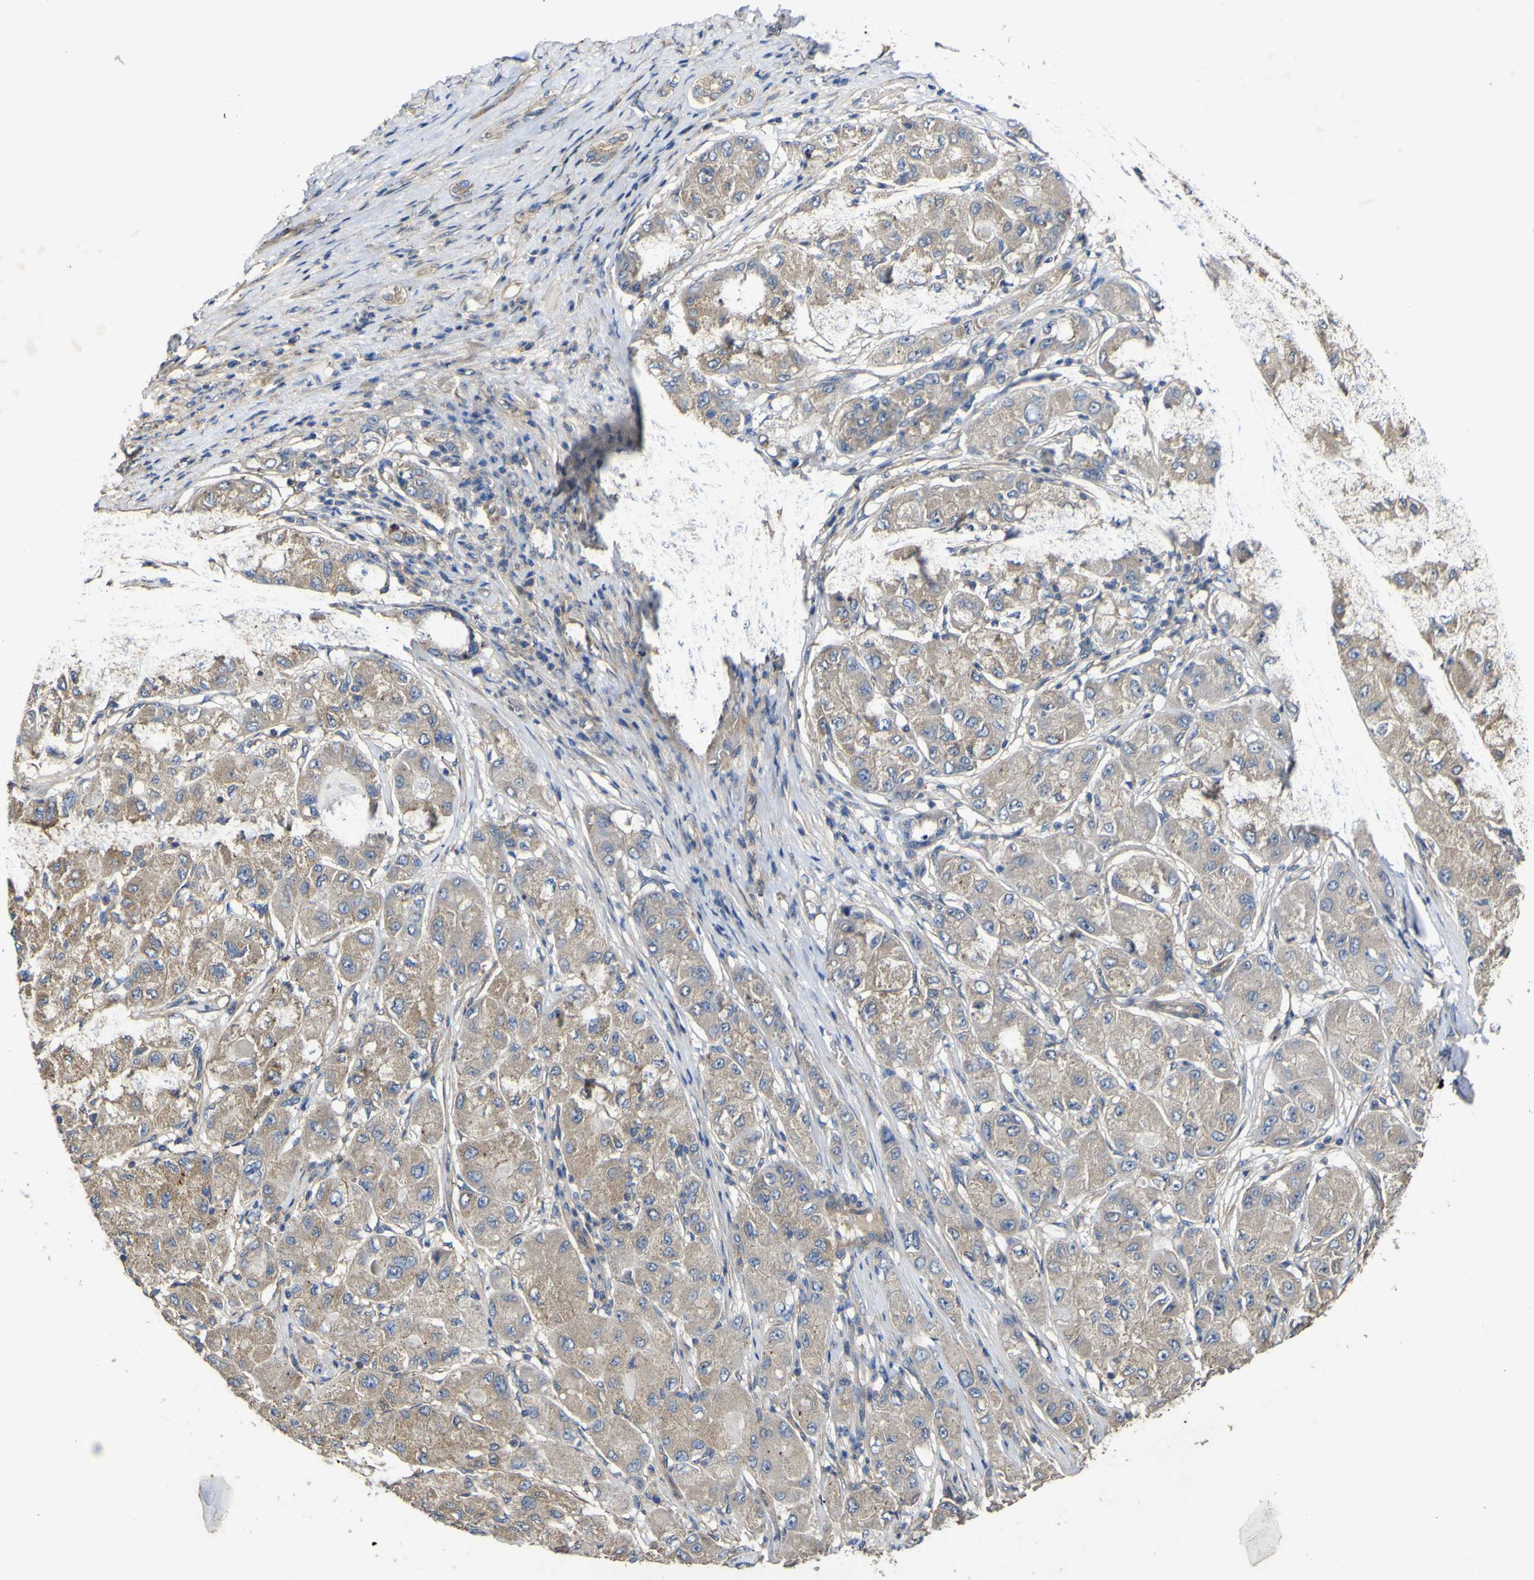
{"staining": {"intensity": "moderate", "quantity": ">75%", "location": "cytoplasmic/membranous"}, "tissue": "liver cancer", "cell_type": "Tumor cells", "image_type": "cancer", "snomed": [{"axis": "morphology", "description": "Carcinoma, Hepatocellular, NOS"}, {"axis": "topography", "description": "Liver"}], "caption": "Protein analysis of hepatocellular carcinoma (liver) tissue shows moderate cytoplasmic/membranous staining in about >75% of tumor cells. Nuclei are stained in blue.", "gene": "TNFSF15", "patient": {"sex": "male", "age": 80}}